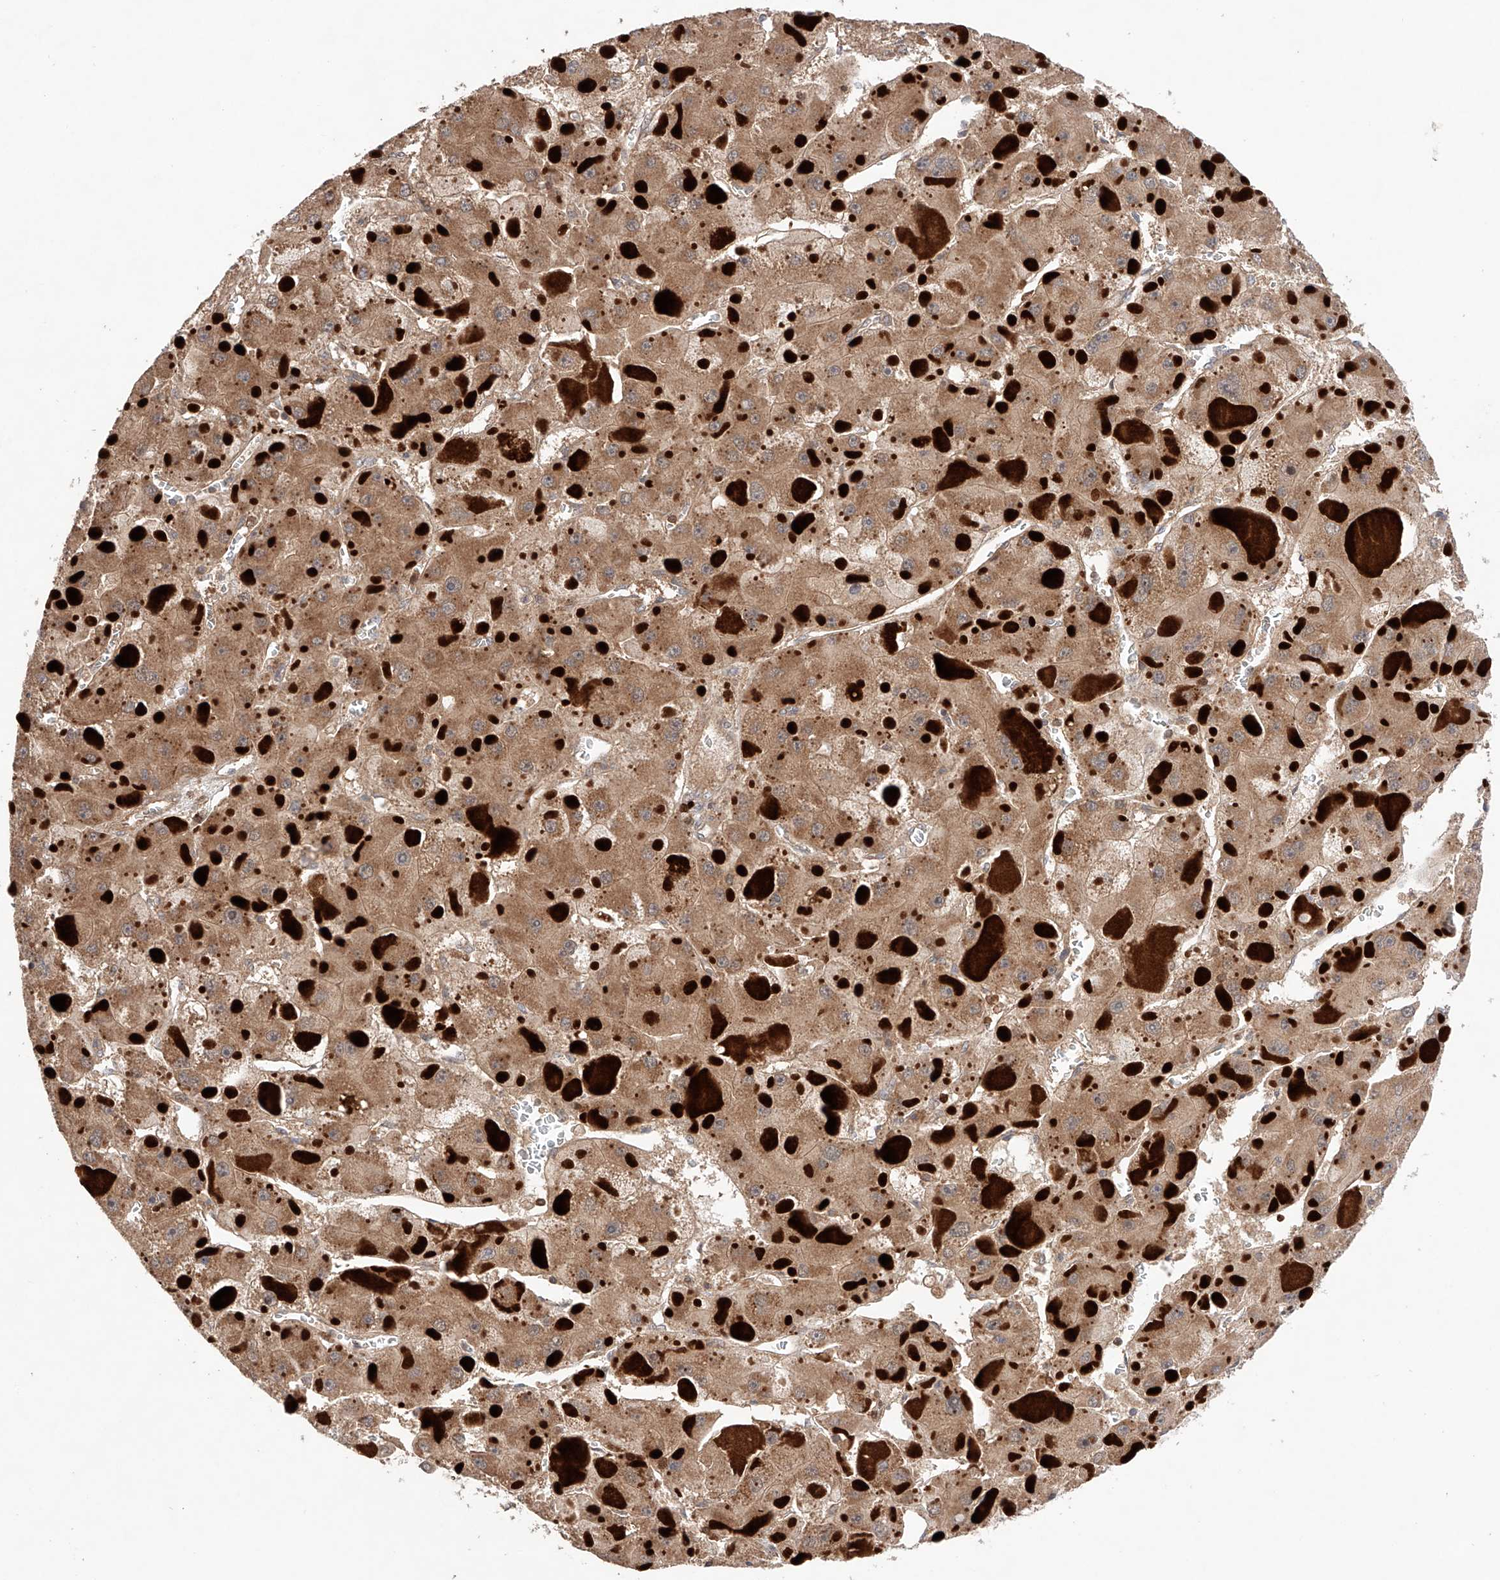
{"staining": {"intensity": "moderate", "quantity": ">75%", "location": "cytoplasmic/membranous"}, "tissue": "liver cancer", "cell_type": "Tumor cells", "image_type": "cancer", "snomed": [{"axis": "morphology", "description": "Carcinoma, Hepatocellular, NOS"}, {"axis": "topography", "description": "Liver"}], "caption": "Liver hepatocellular carcinoma was stained to show a protein in brown. There is medium levels of moderate cytoplasmic/membranous positivity in approximately >75% of tumor cells. Using DAB (3,3'-diaminobenzidine) (brown) and hematoxylin (blue) stains, captured at high magnification using brightfield microscopy.", "gene": "IGSF22", "patient": {"sex": "female", "age": 73}}